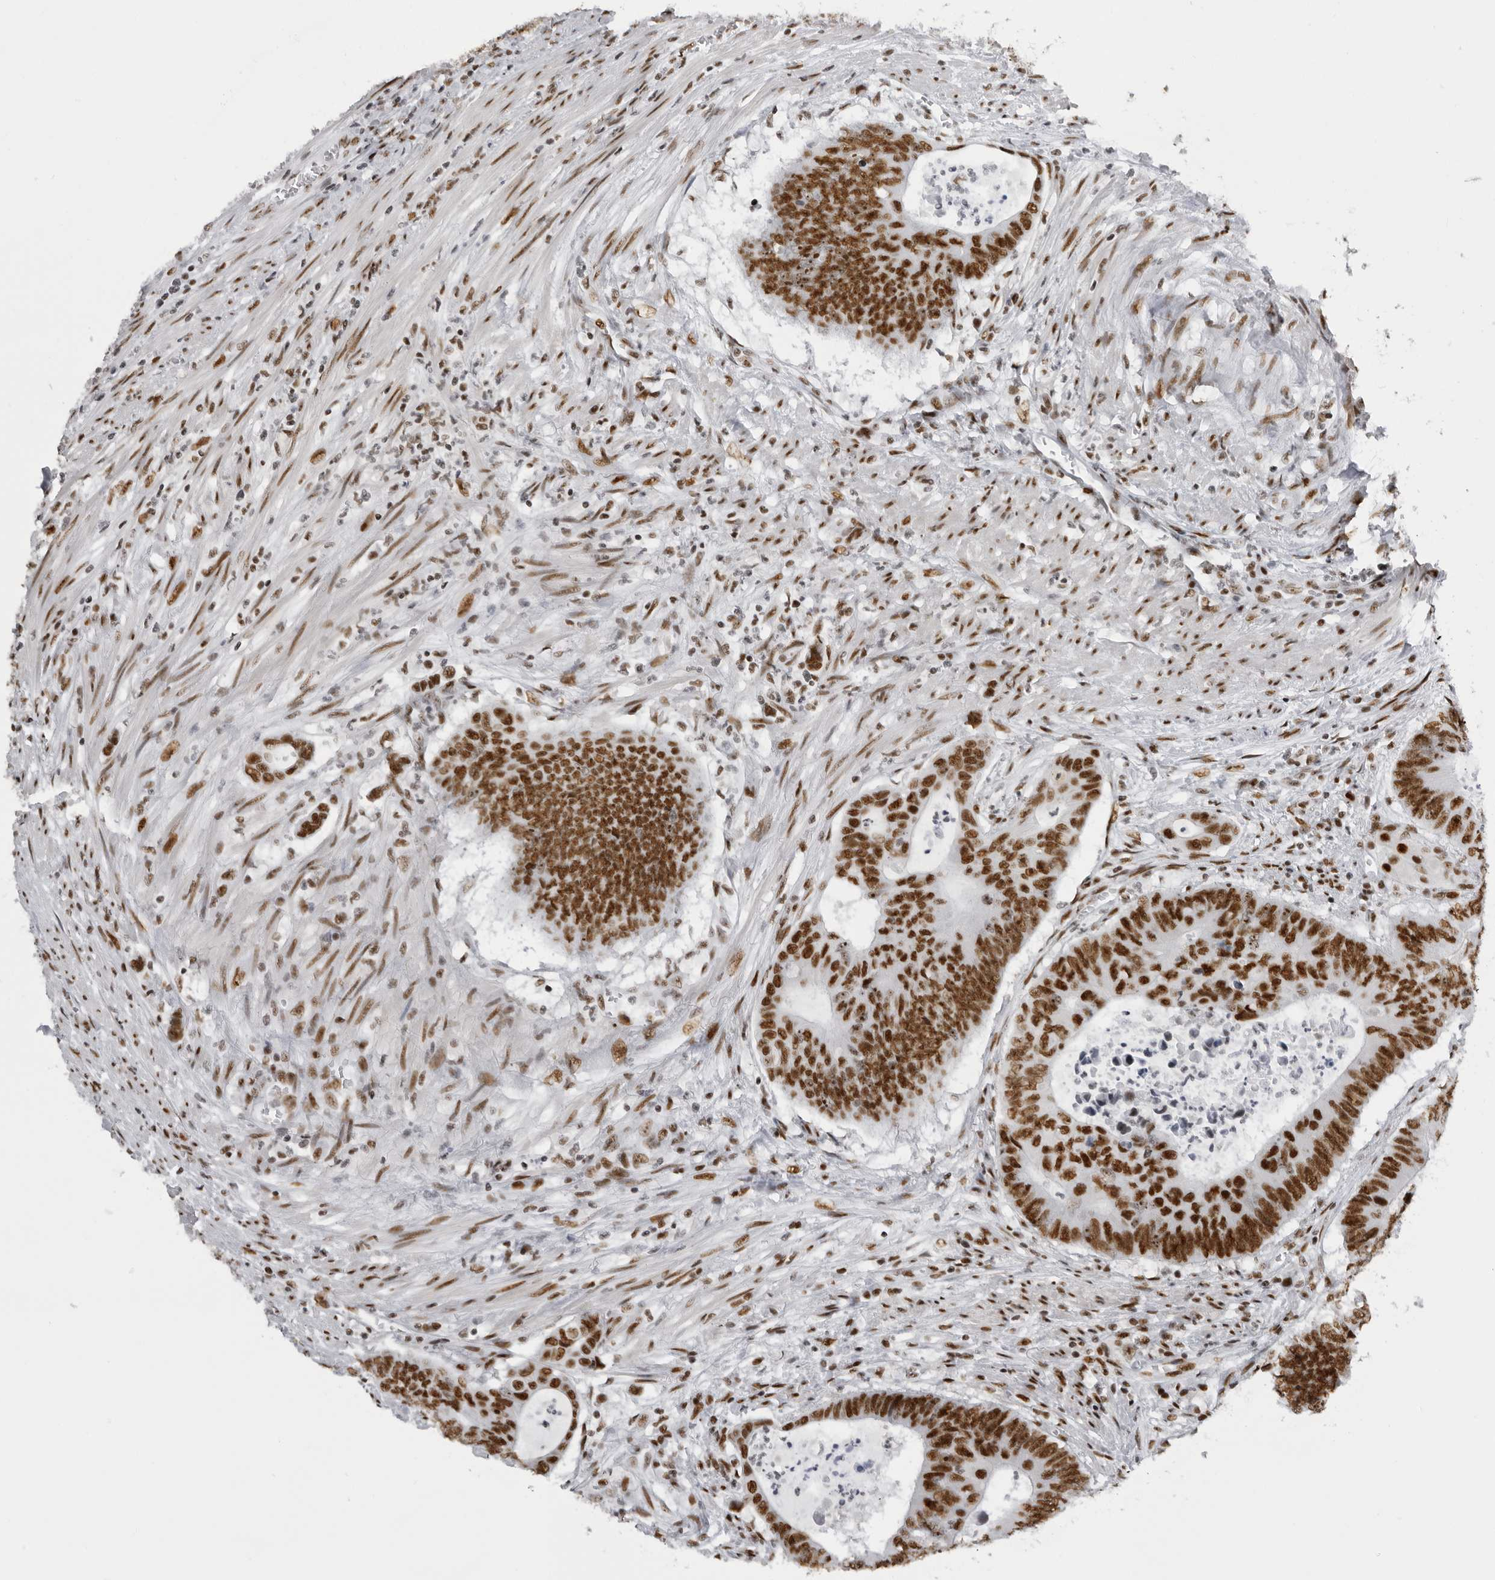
{"staining": {"intensity": "strong", "quantity": ">75%", "location": "nuclear"}, "tissue": "colorectal cancer", "cell_type": "Tumor cells", "image_type": "cancer", "snomed": [{"axis": "morphology", "description": "Adenocarcinoma, NOS"}, {"axis": "topography", "description": "Colon"}], "caption": "Protein expression analysis of human colorectal cancer (adenocarcinoma) reveals strong nuclear staining in about >75% of tumor cells.", "gene": "DHX9", "patient": {"sex": "male", "age": 87}}